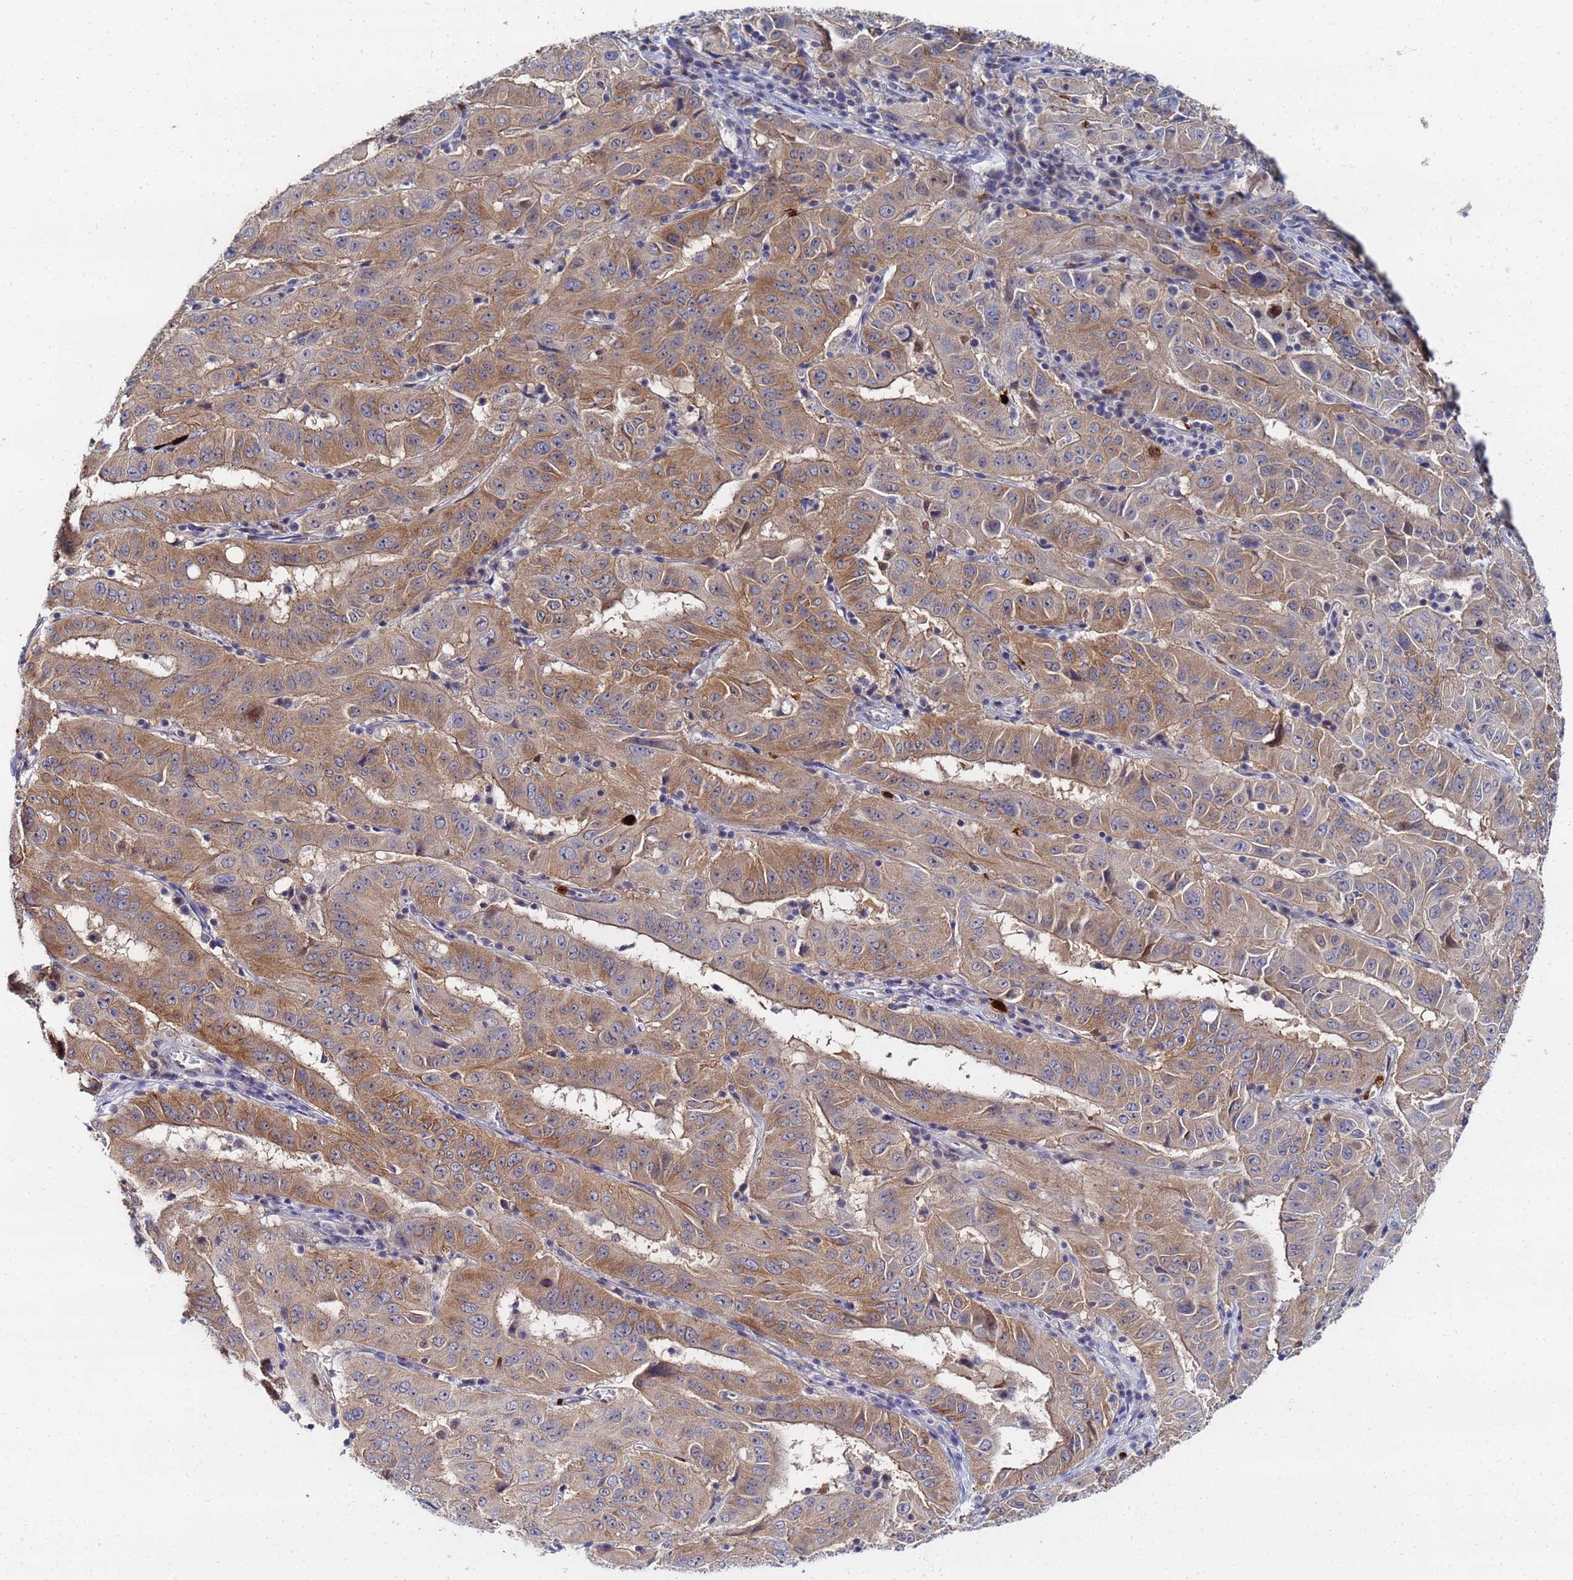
{"staining": {"intensity": "moderate", "quantity": ">75%", "location": "cytoplasmic/membranous"}, "tissue": "pancreatic cancer", "cell_type": "Tumor cells", "image_type": "cancer", "snomed": [{"axis": "morphology", "description": "Adenocarcinoma, NOS"}, {"axis": "topography", "description": "Pancreas"}], "caption": "Pancreatic cancer stained with DAB (3,3'-diaminobenzidine) IHC shows medium levels of moderate cytoplasmic/membranous staining in approximately >75% of tumor cells. Nuclei are stained in blue.", "gene": "MTCL1", "patient": {"sex": "male", "age": 63}}